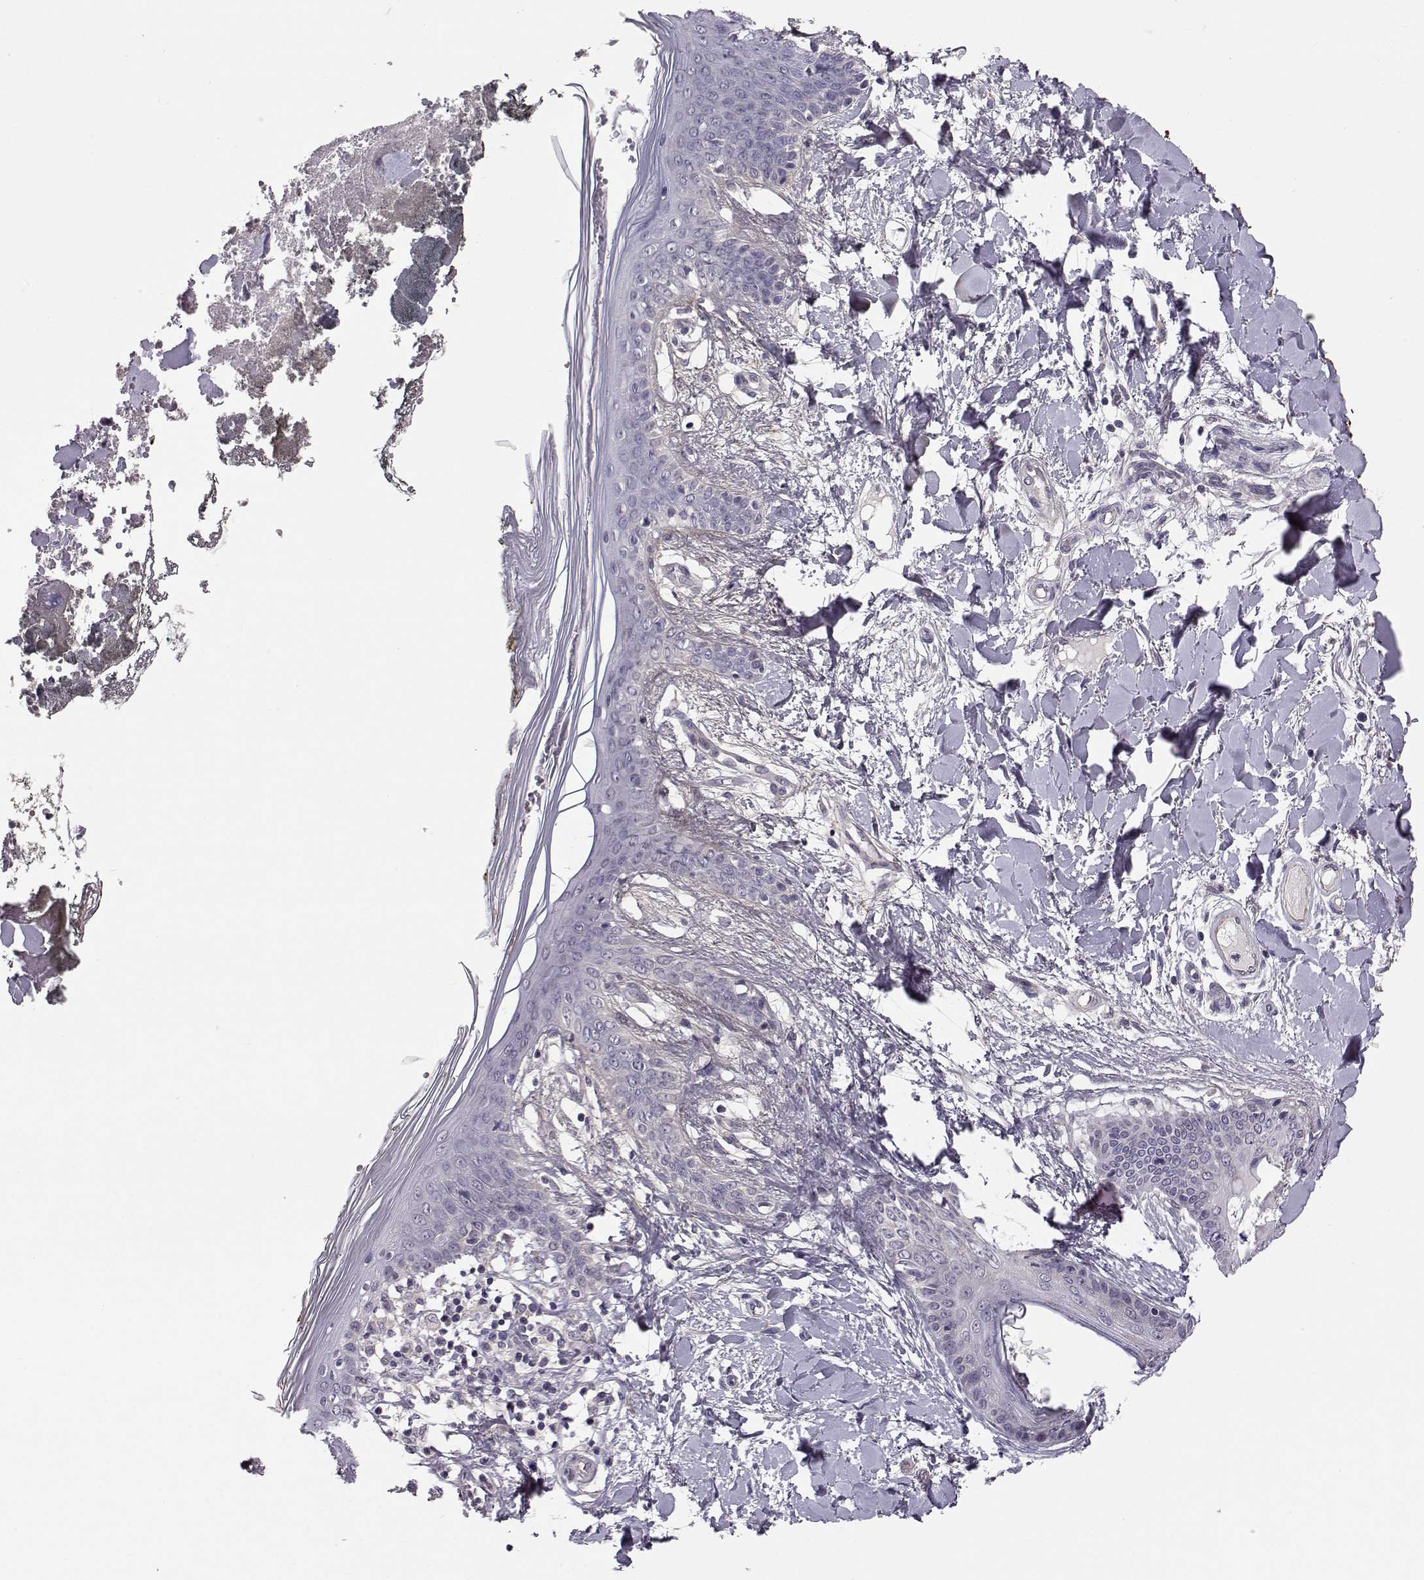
{"staining": {"intensity": "negative", "quantity": "none", "location": "none"}, "tissue": "skin", "cell_type": "Fibroblasts", "image_type": "normal", "snomed": [{"axis": "morphology", "description": "Normal tissue, NOS"}, {"axis": "topography", "description": "Skin"}], "caption": "Normal skin was stained to show a protein in brown. There is no significant staining in fibroblasts. (Brightfield microscopy of DAB immunohistochemistry (IHC) at high magnification).", "gene": "PEX5L", "patient": {"sex": "female", "age": 34}}